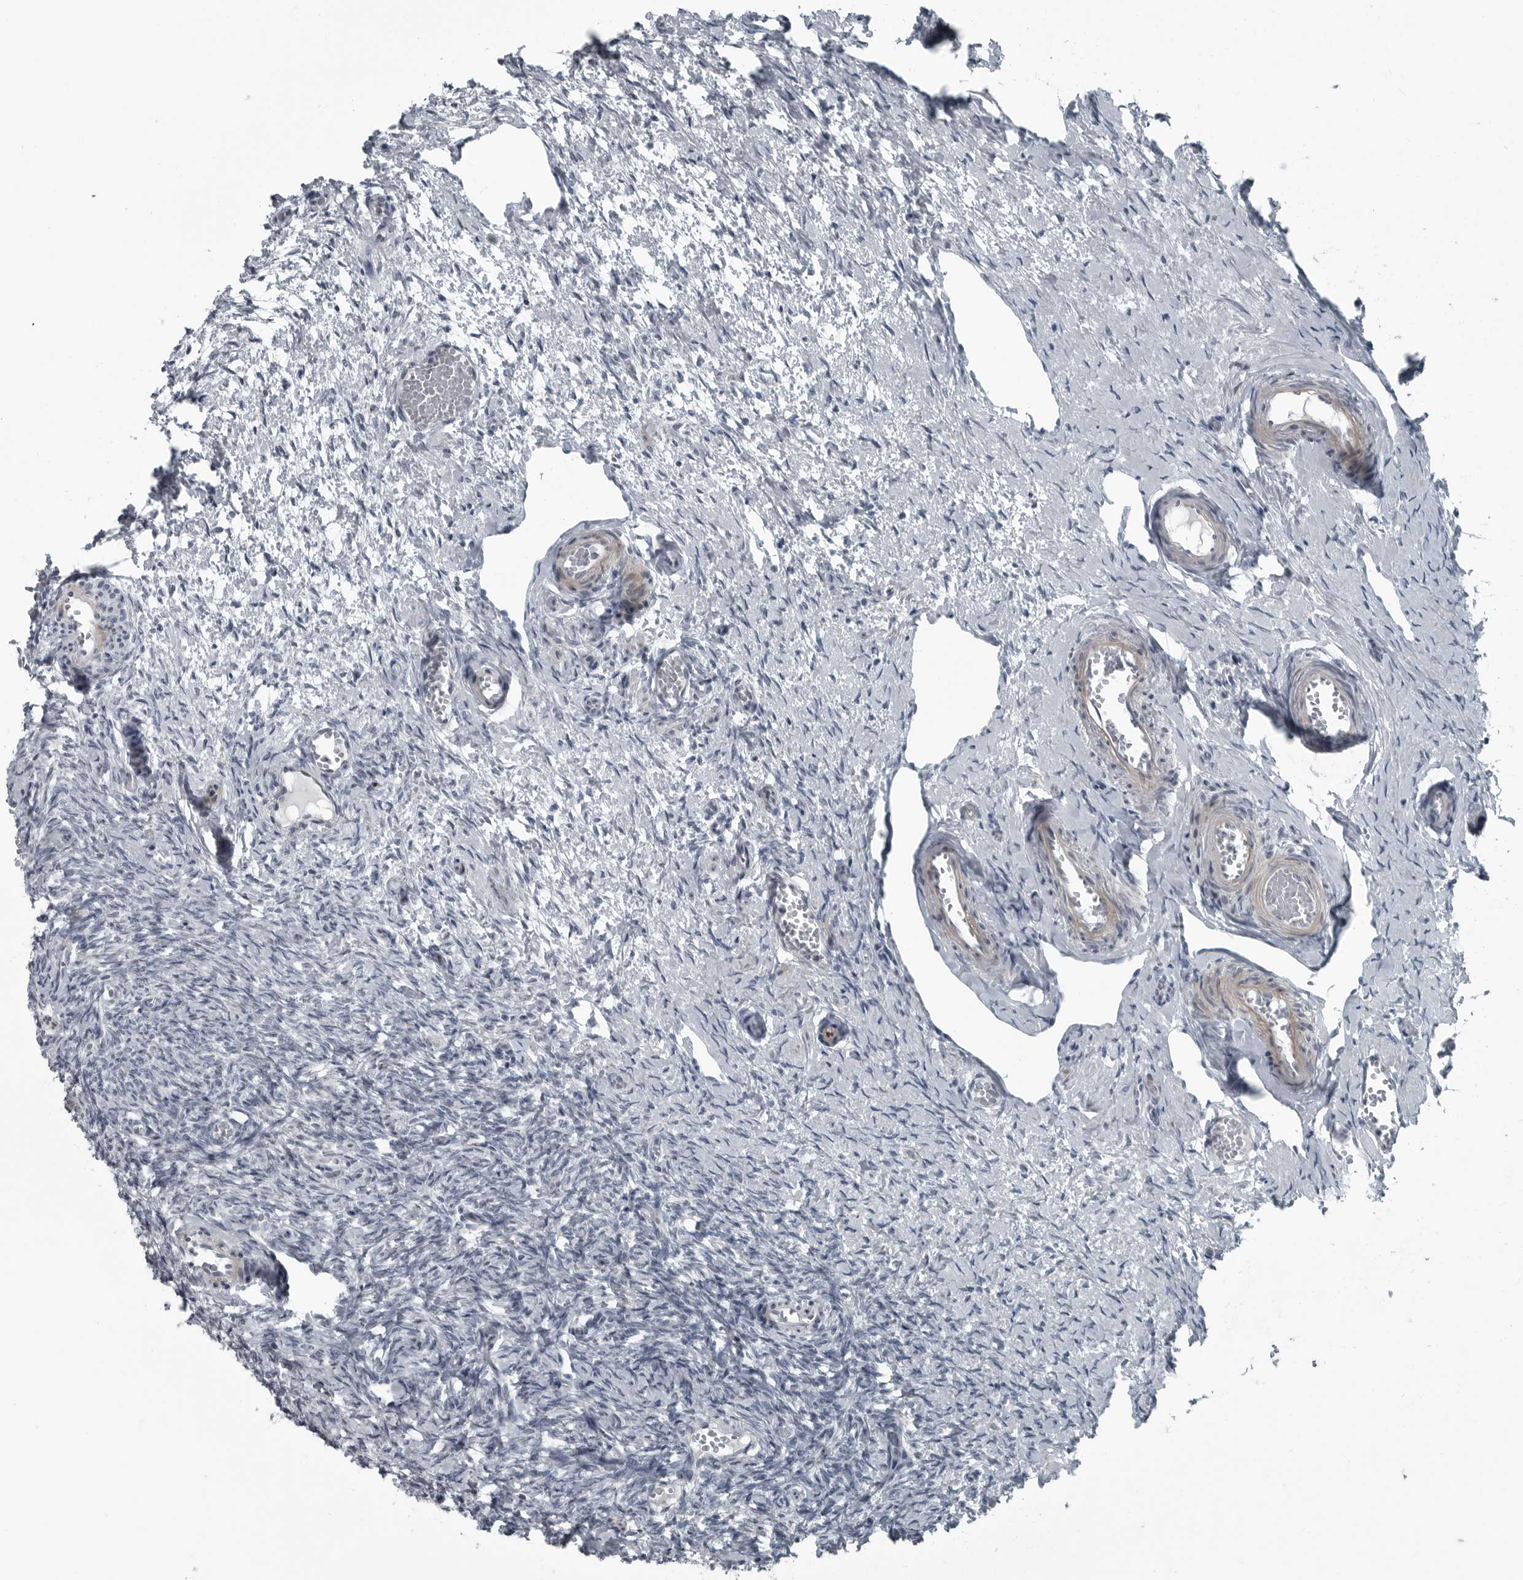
{"staining": {"intensity": "negative", "quantity": "none", "location": "none"}, "tissue": "ovary", "cell_type": "Ovarian stroma cells", "image_type": "normal", "snomed": [{"axis": "morphology", "description": "Adenocarcinoma, NOS"}, {"axis": "topography", "description": "Endometrium"}], "caption": "Immunohistochemistry (IHC) micrograph of benign ovary stained for a protein (brown), which displays no positivity in ovarian stroma cells. The staining was performed using DAB to visualize the protein expression in brown, while the nuclei were stained in blue with hematoxylin (Magnification: 20x).", "gene": "DNAAF11", "patient": {"sex": "female", "age": 32}}